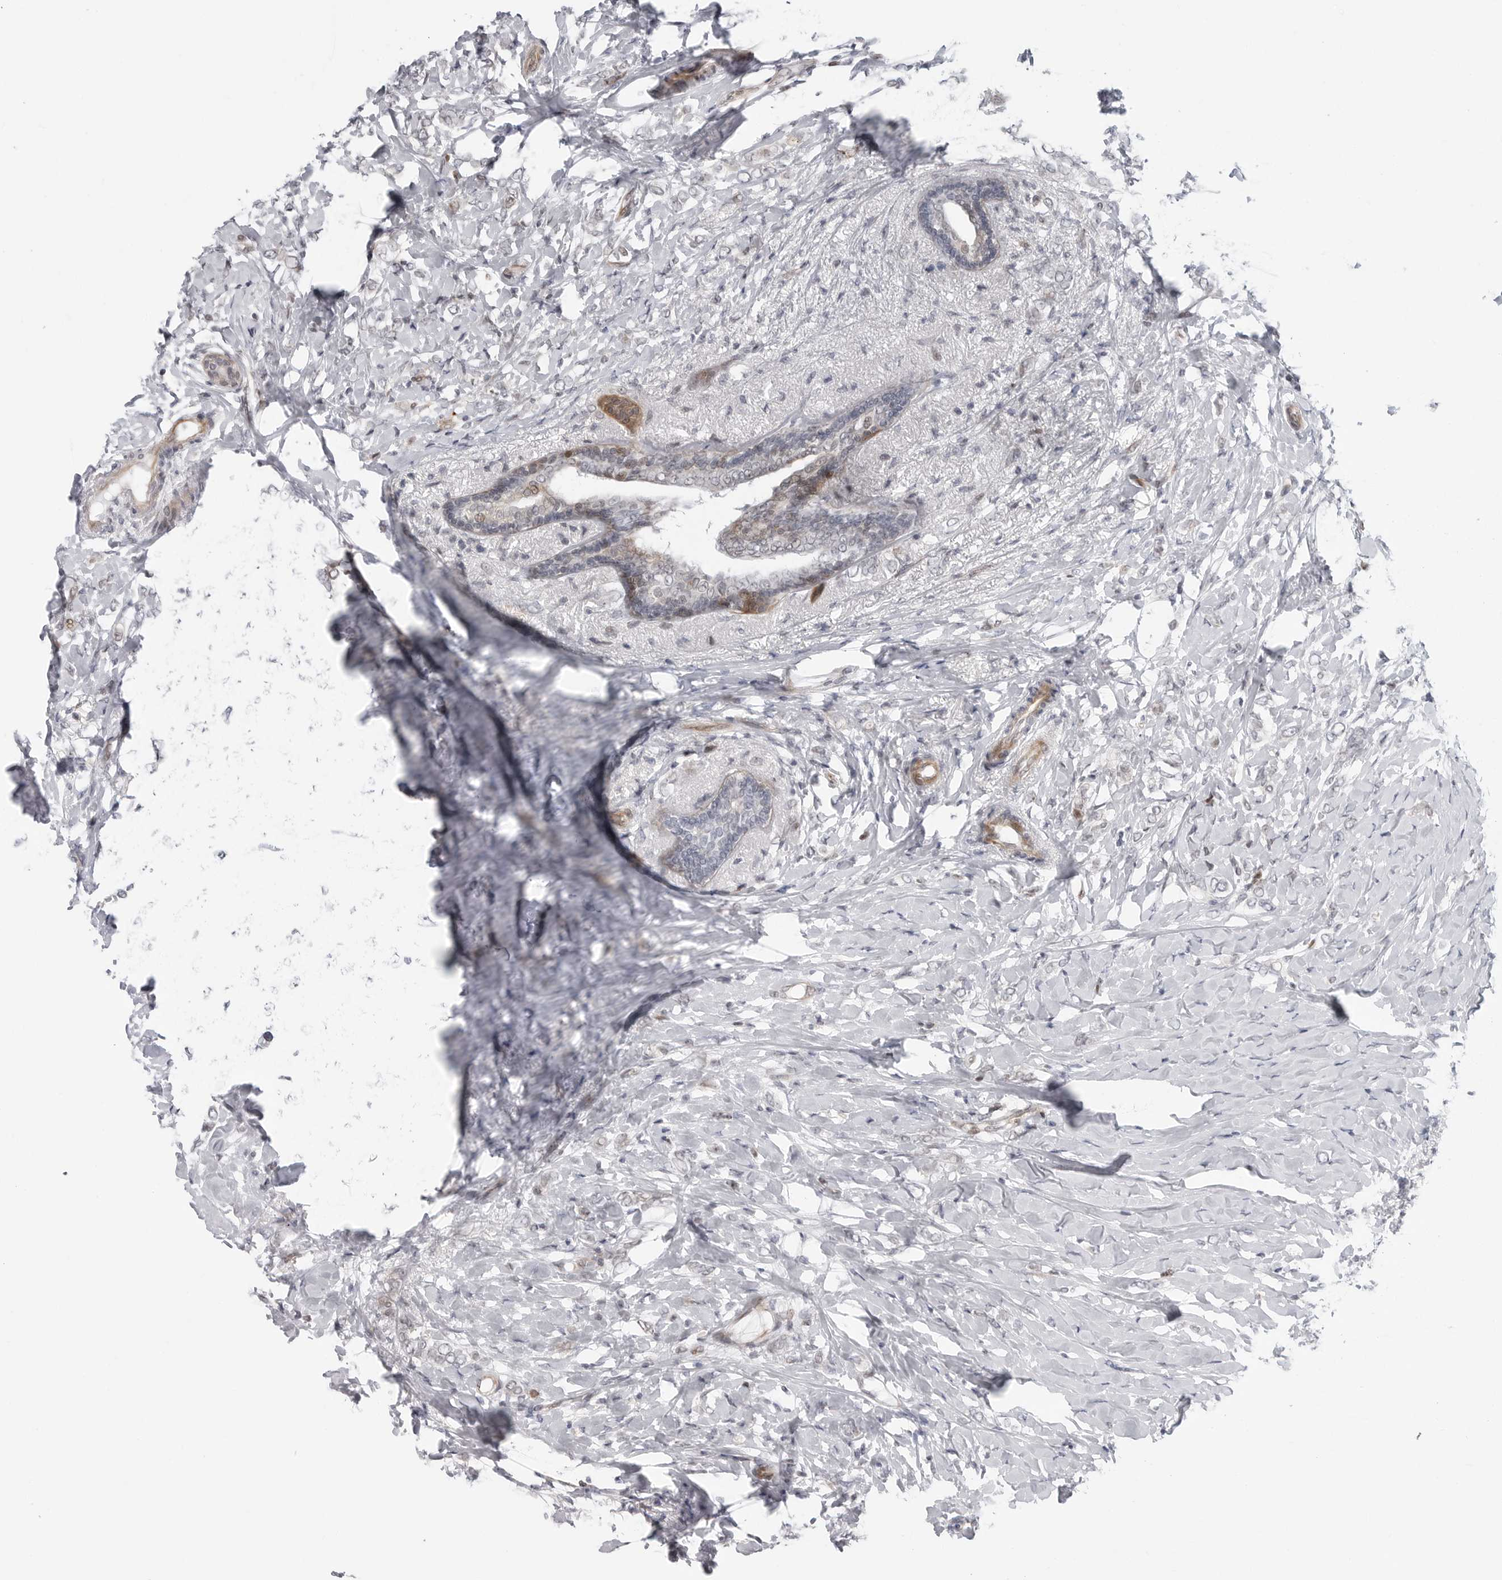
{"staining": {"intensity": "negative", "quantity": "none", "location": "none"}, "tissue": "breast cancer", "cell_type": "Tumor cells", "image_type": "cancer", "snomed": [{"axis": "morphology", "description": "Normal tissue, NOS"}, {"axis": "morphology", "description": "Lobular carcinoma"}, {"axis": "topography", "description": "Breast"}], "caption": "This is an immunohistochemistry photomicrograph of breast cancer (lobular carcinoma). There is no staining in tumor cells.", "gene": "FAM135B", "patient": {"sex": "female", "age": 47}}